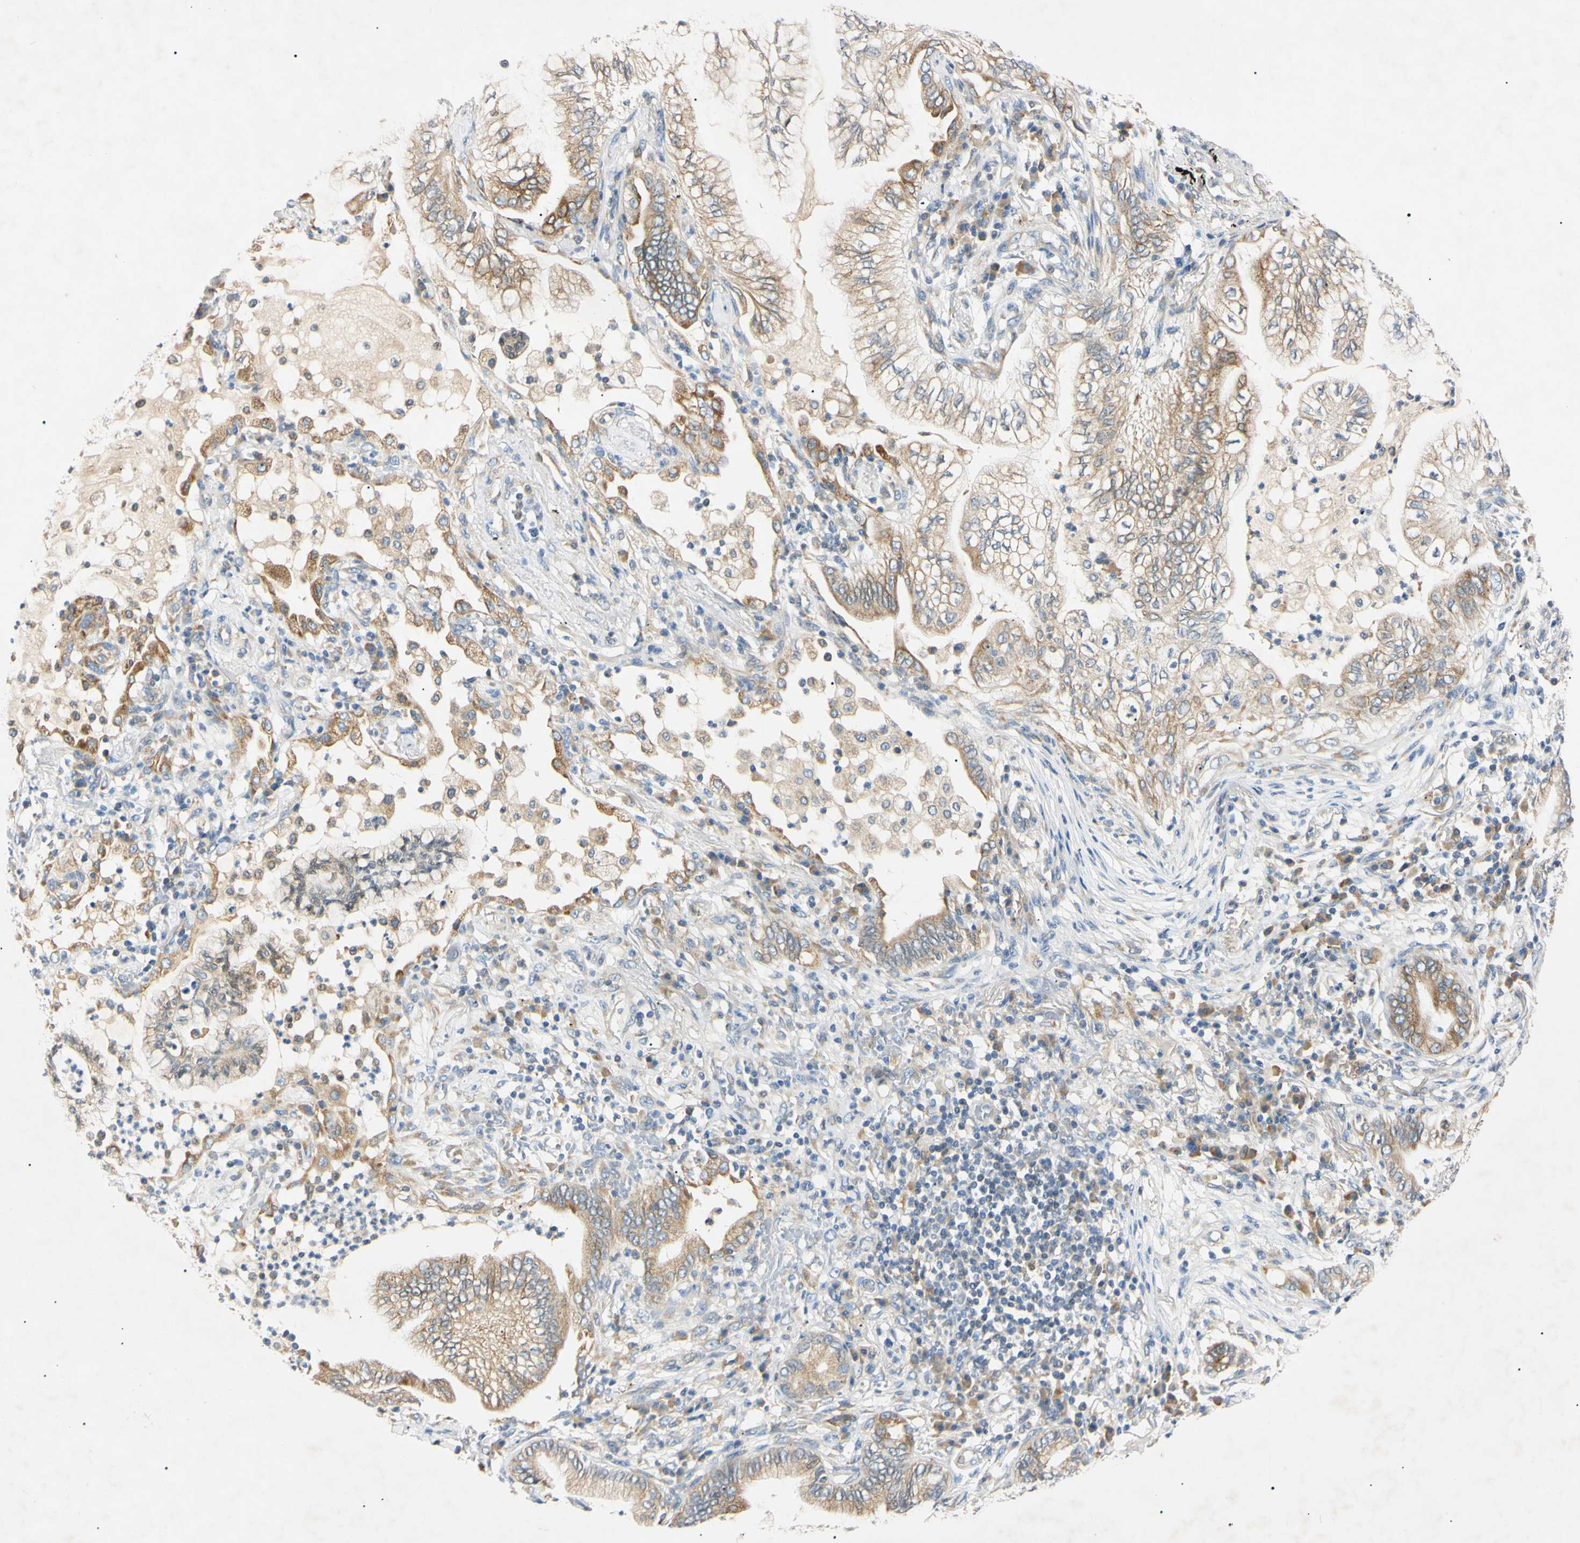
{"staining": {"intensity": "moderate", "quantity": ">75%", "location": "cytoplasmic/membranous"}, "tissue": "lung cancer", "cell_type": "Tumor cells", "image_type": "cancer", "snomed": [{"axis": "morphology", "description": "Normal tissue, NOS"}, {"axis": "morphology", "description": "Adenocarcinoma, NOS"}, {"axis": "topography", "description": "Bronchus"}, {"axis": "topography", "description": "Lung"}], "caption": "Immunohistochemical staining of lung cancer displays medium levels of moderate cytoplasmic/membranous positivity in about >75% of tumor cells.", "gene": "DNAJB12", "patient": {"sex": "female", "age": 70}}